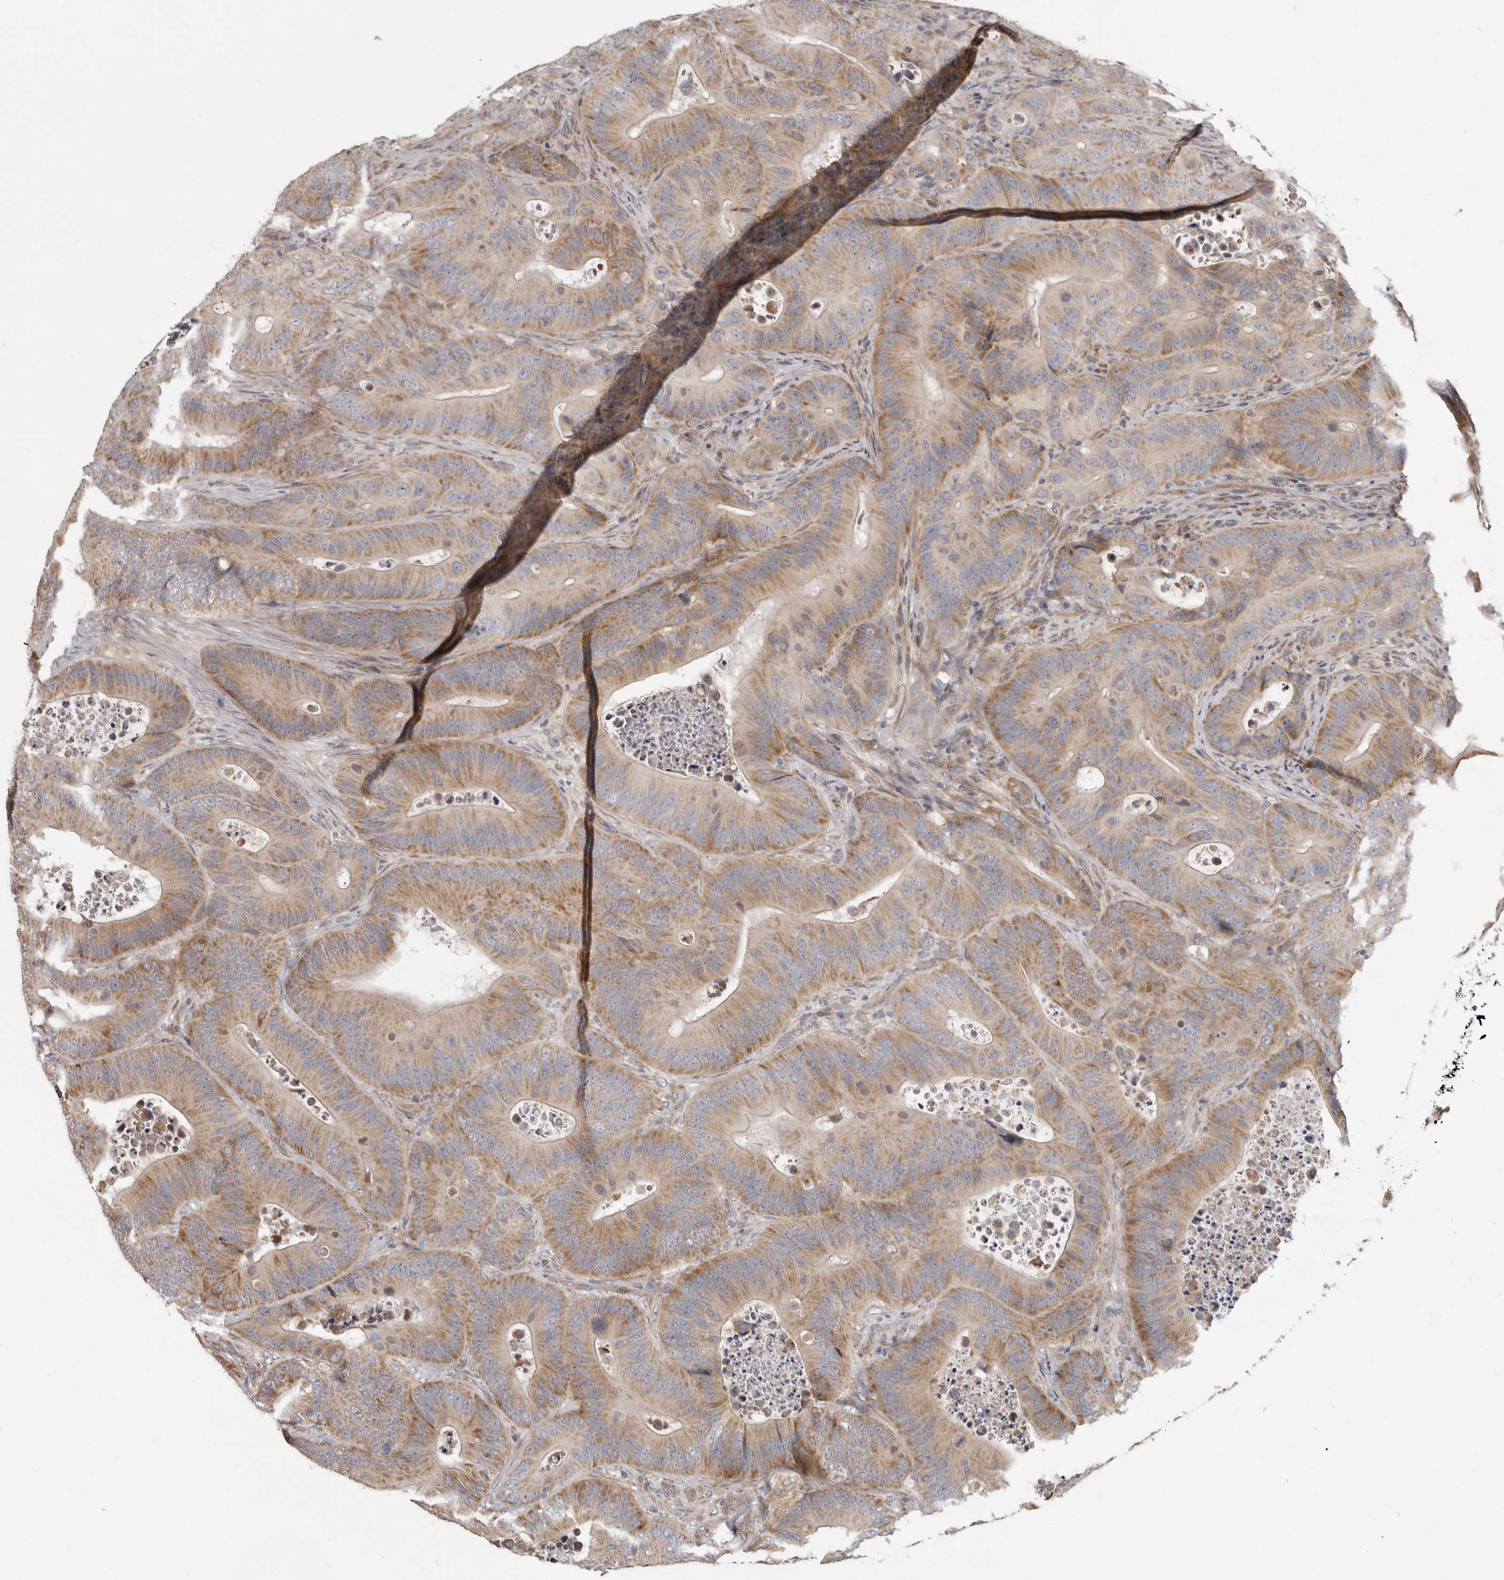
{"staining": {"intensity": "moderate", "quantity": ">75%", "location": "cytoplasmic/membranous"}, "tissue": "colorectal cancer", "cell_type": "Tumor cells", "image_type": "cancer", "snomed": [{"axis": "morphology", "description": "Adenocarcinoma, NOS"}, {"axis": "topography", "description": "Colon"}], "caption": "An image showing moderate cytoplasmic/membranous expression in approximately >75% of tumor cells in adenocarcinoma (colorectal), as visualized by brown immunohistochemical staining.", "gene": "UNK", "patient": {"sex": "male", "age": 83}}